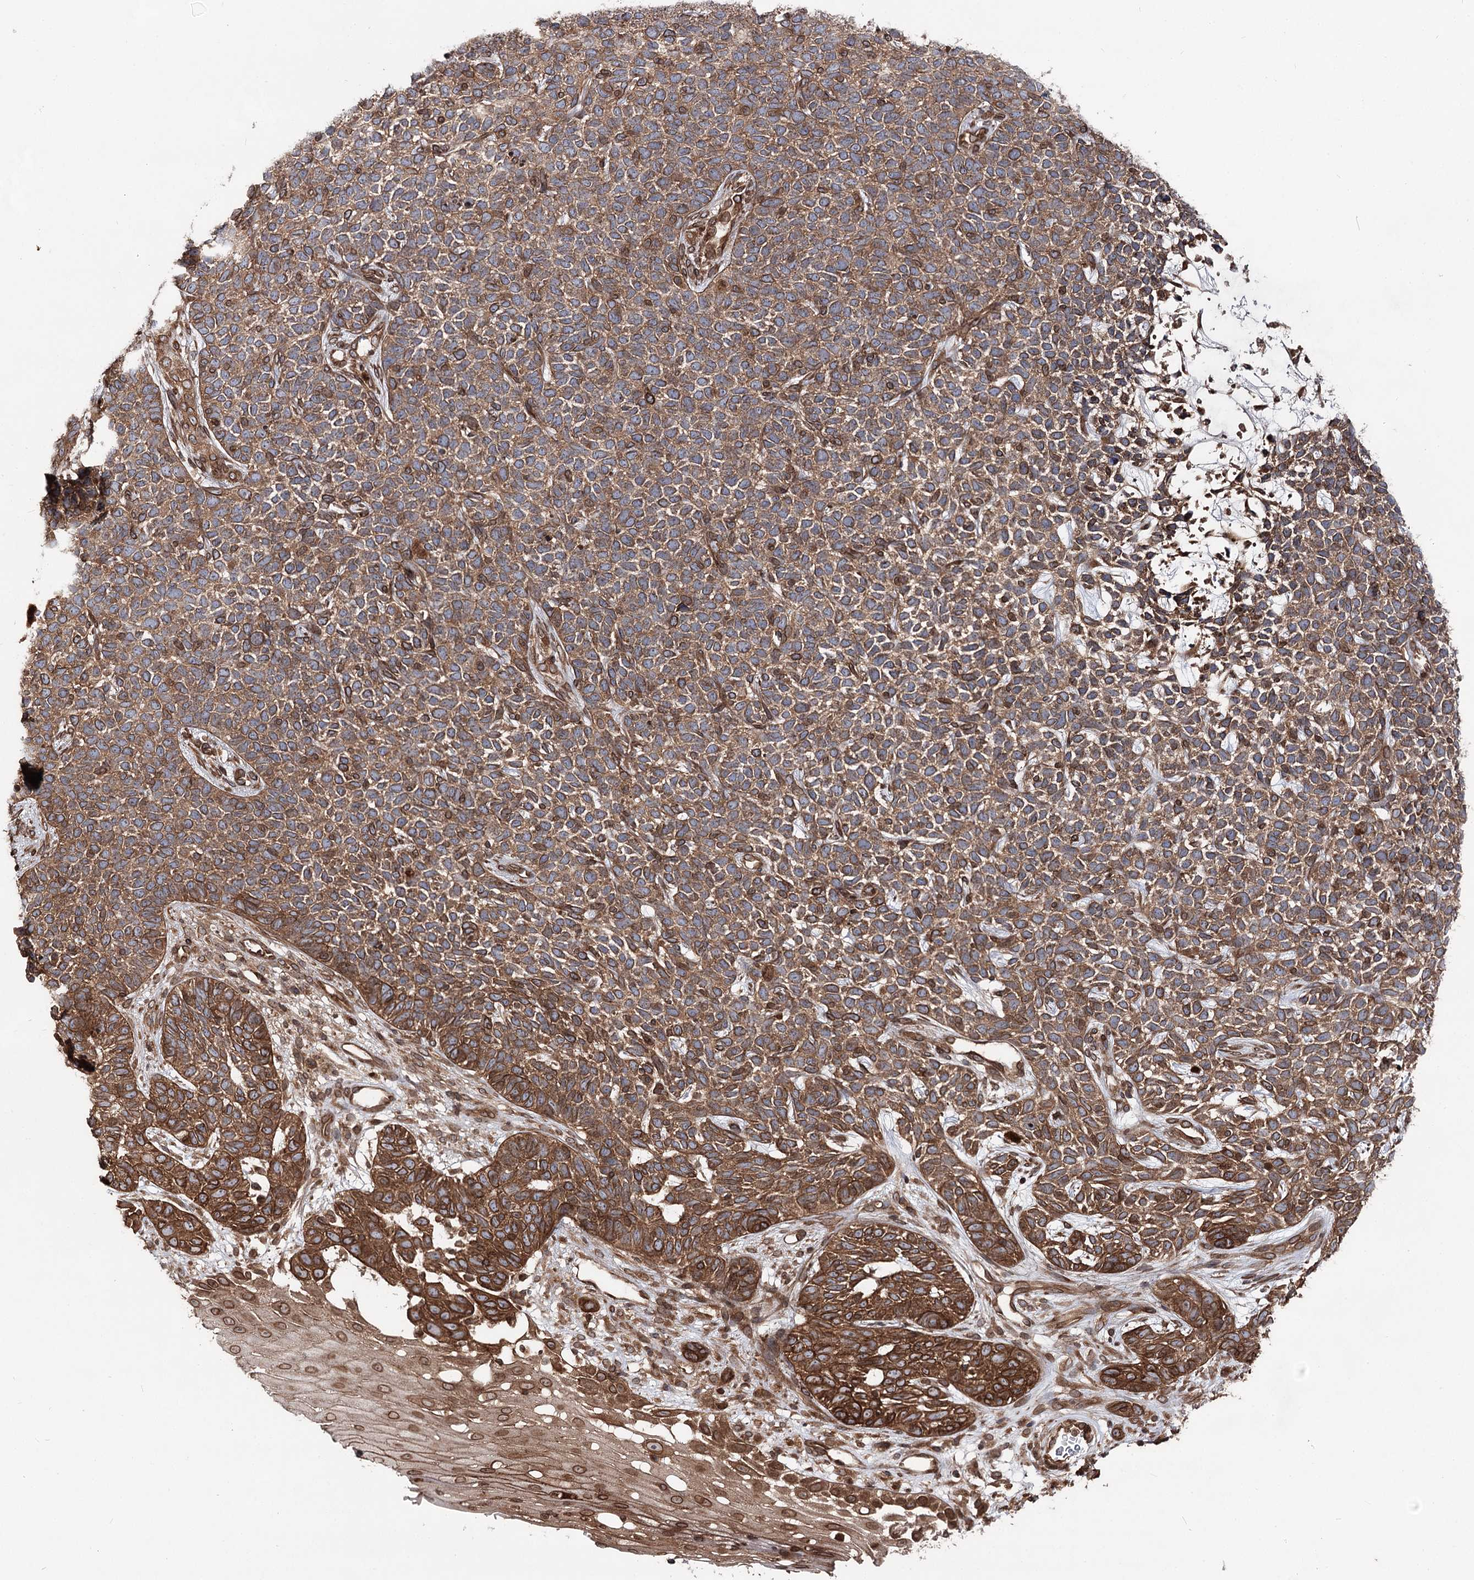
{"staining": {"intensity": "moderate", "quantity": ">75%", "location": "cytoplasmic/membranous"}, "tissue": "skin cancer", "cell_type": "Tumor cells", "image_type": "cancer", "snomed": [{"axis": "morphology", "description": "Basal cell carcinoma"}, {"axis": "topography", "description": "Skin"}], "caption": "Immunohistochemical staining of human skin basal cell carcinoma shows medium levels of moderate cytoplasmic/membranous protein staining in about >75% of tumor cells.", "gene": "FGFR1OP2", "patient": {"sex": "female", "age": 84}}